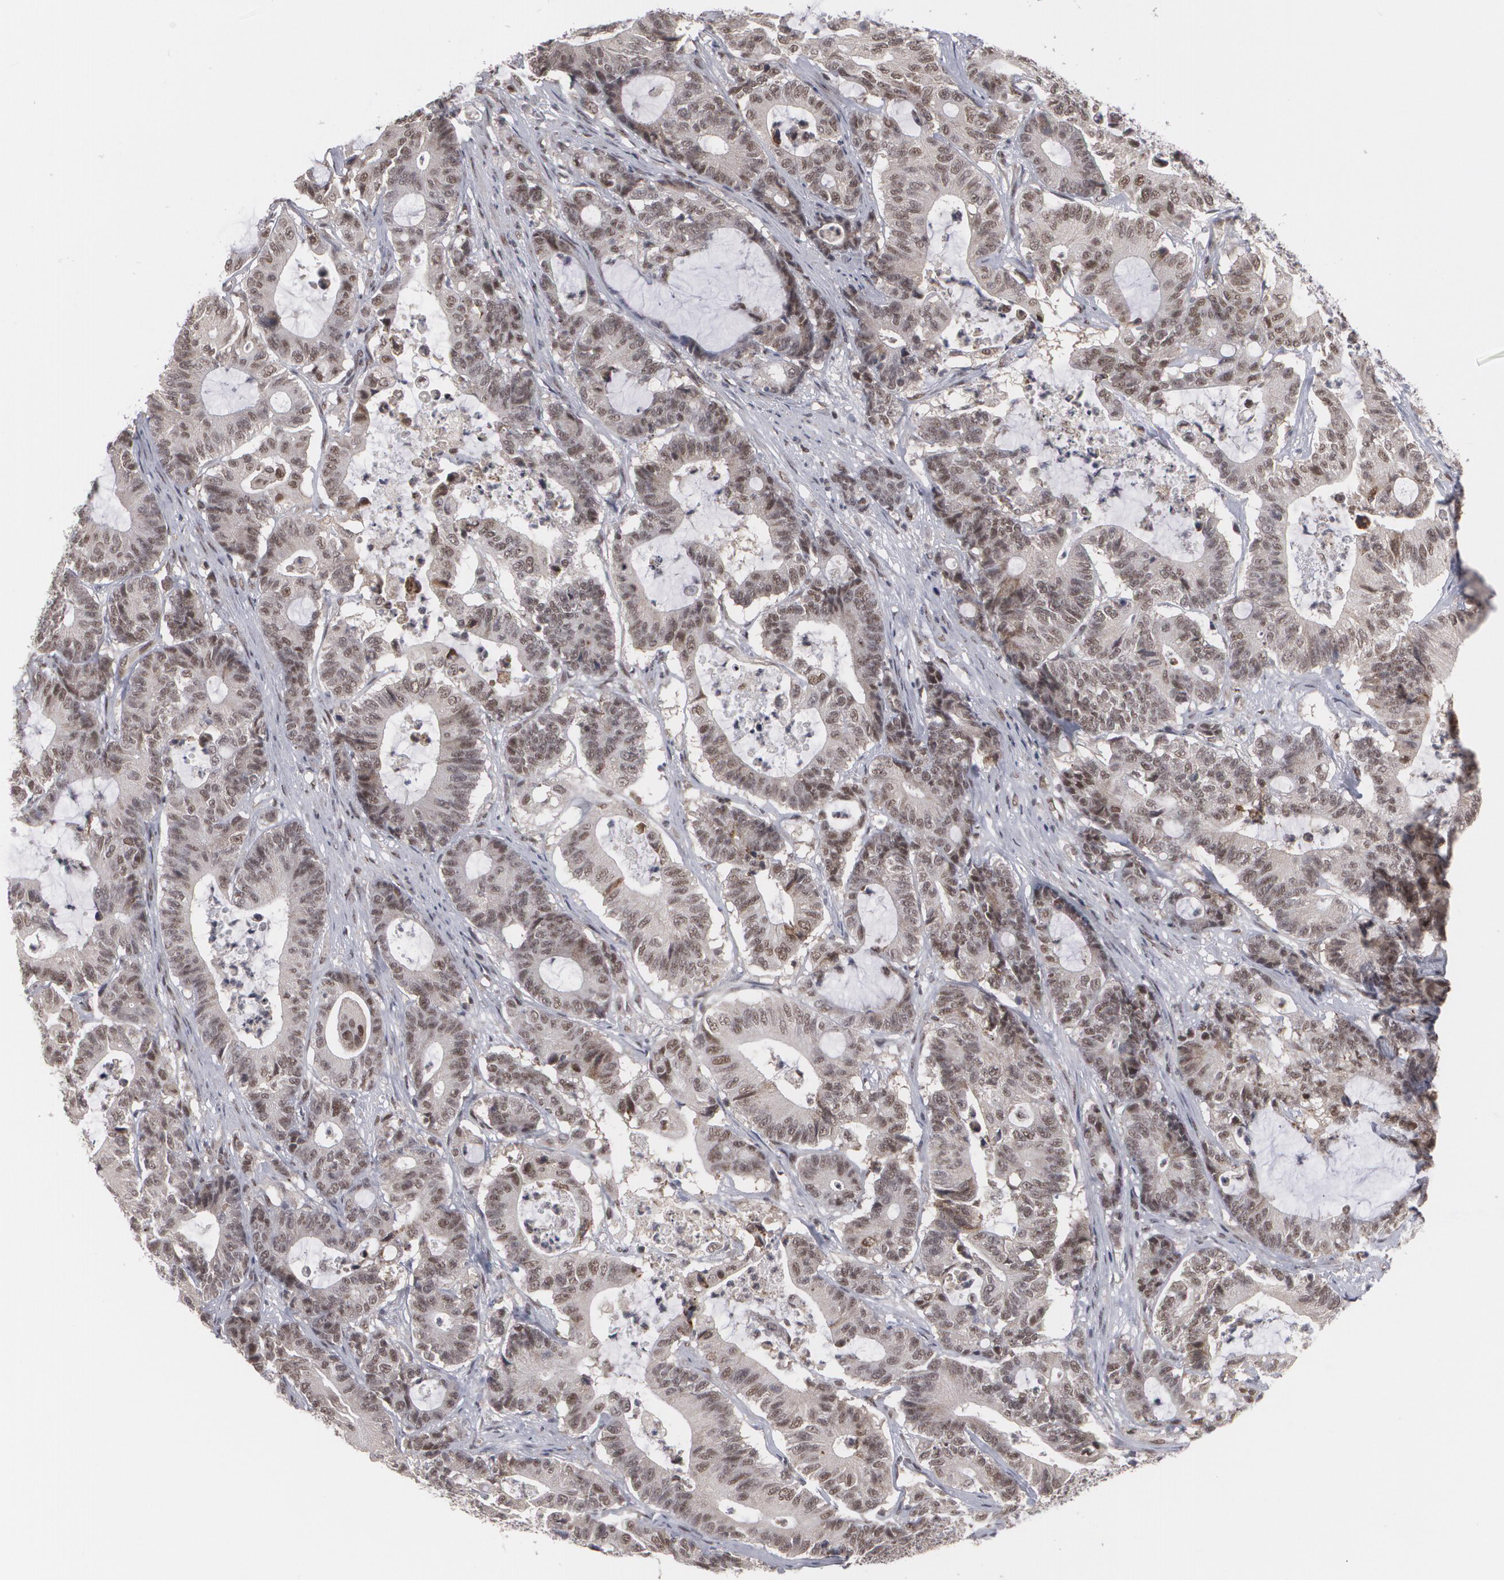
{"staining": {"intensity": "moderate", "quantity": ">75%", "location": "nuclear"}, "tissue": "colorectal cancer", "cell_type": "Tumor cells", "image_type": "cancer", "snomed": [{"axis": "morphology", "description": "Adenocarcinoma, NOS"}, {"axis": "topography", "description": "Colon"}], "caption": "Adenocarcinoma (colorectal) stained with a brown dye shows moderate nuclear positive staining in approximately >75% of tumor cells.", "gene": "INTS6", "patient": {"sex": "female", "age": 84}}